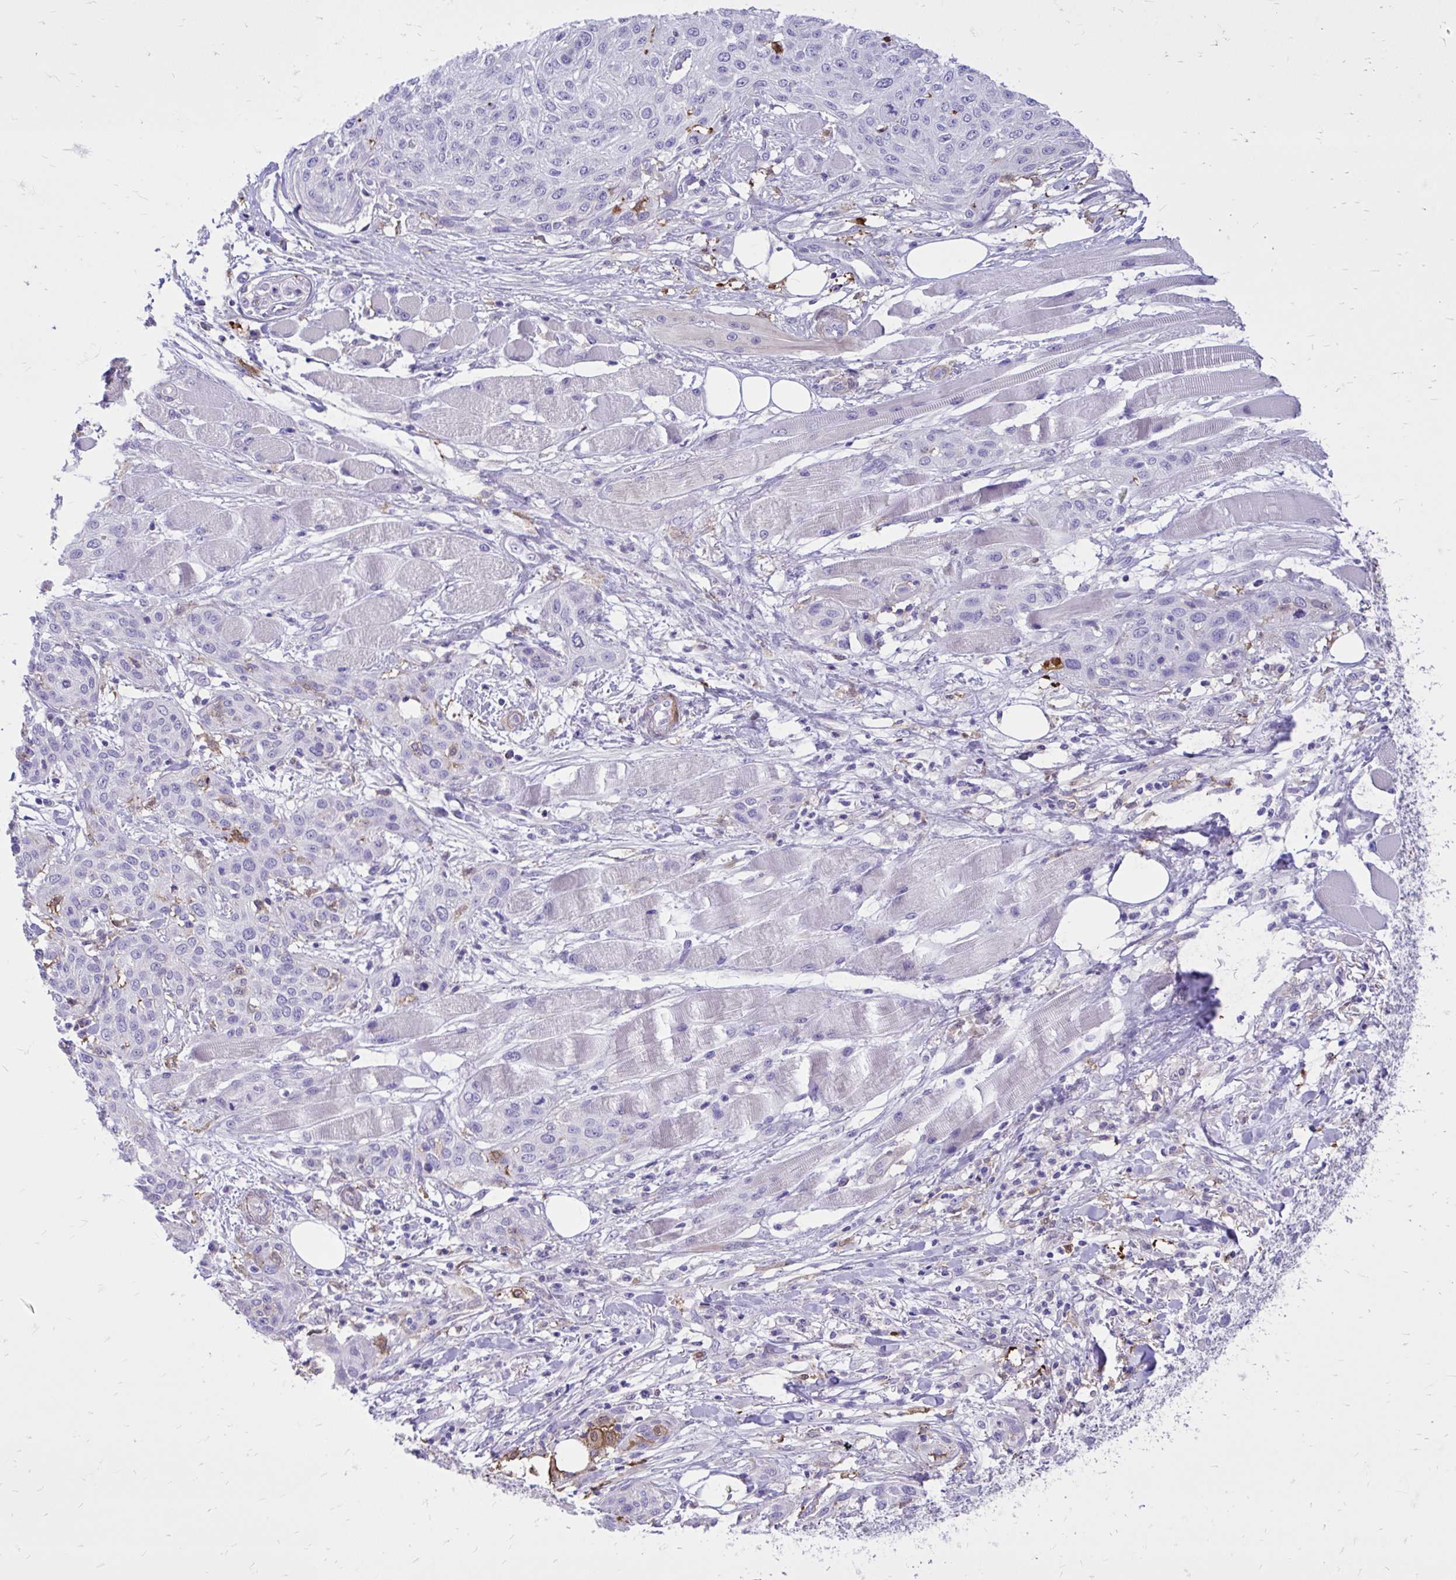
{"staining": {"intensity": "negative", "quantity": "none", "location": "none"}, "tissue": "skin cancer", "cell_type": "Tumor cells", "image_type": "cancer", "snomed": [{"axis": "morphology", "description": "Squamous cell carcinoma, NOS"}, {"axis": "topography", "description": "Skin"}], "caption": "Tumor cells show no significant protein staining in squamous cell carcinoma (skin).", "gene": "TLR7", "patient": {"sex": "female", "age": 87}}